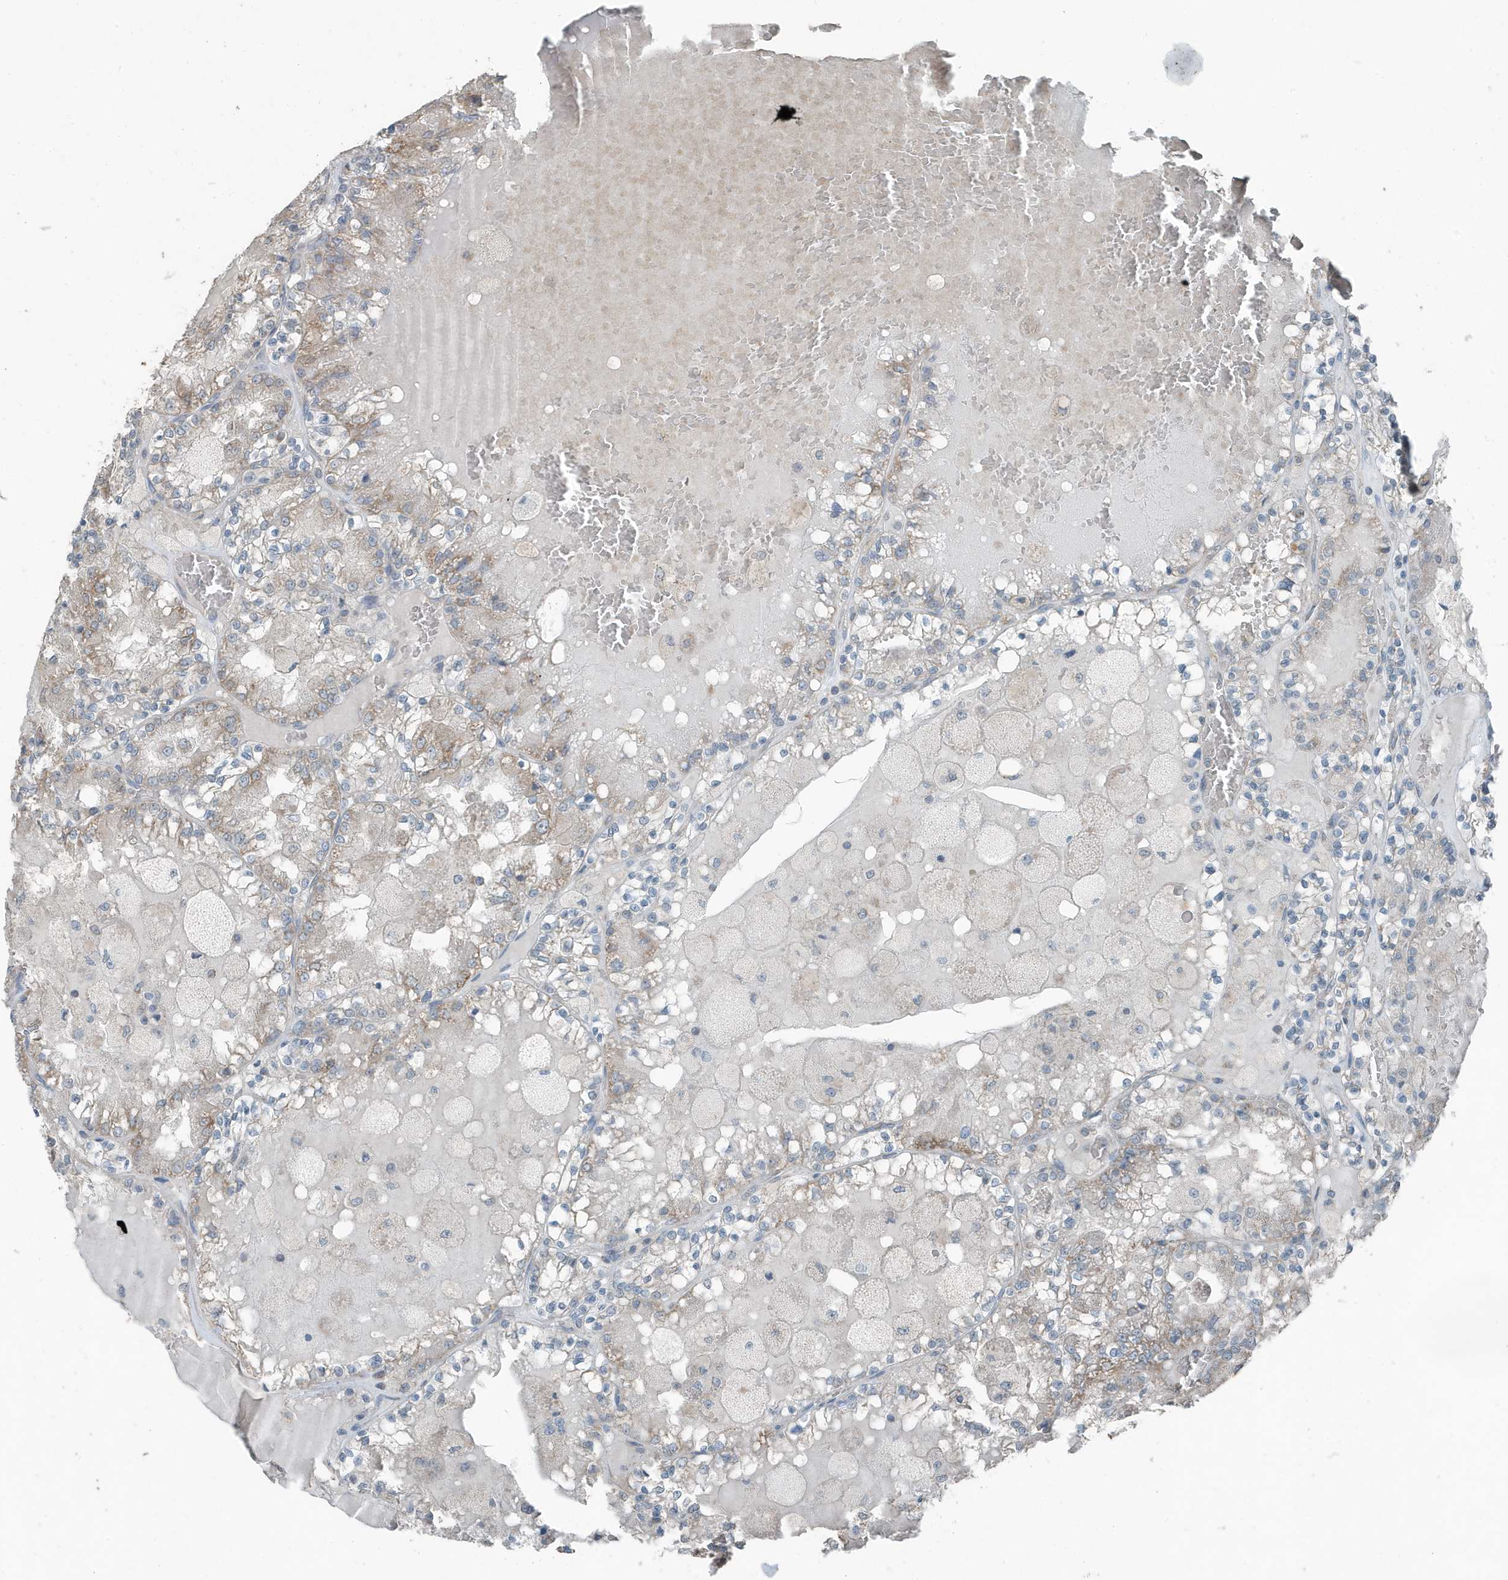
{"staining": {"intensity": "weak", "quantity": "25%-75%", "location": "cytoplasmic/membranous"}, "tissue": "renal cancer", "cell_type": "Tumor cells", "image_type": "cancer", "snomed": [{"axis": "morphology", "description": "Adenocarcinoma, NOS"}, {"axis": "topography", "description": "Kidney"}], "caption": "The micrograph reveals staining of renal adenocarcinoma, revealing weak cytoplasmic/membranous protein expression (brown color) within tumor cells.", "gene": "MT-CYB", "patient": {"sex": "female", "age": 56}}